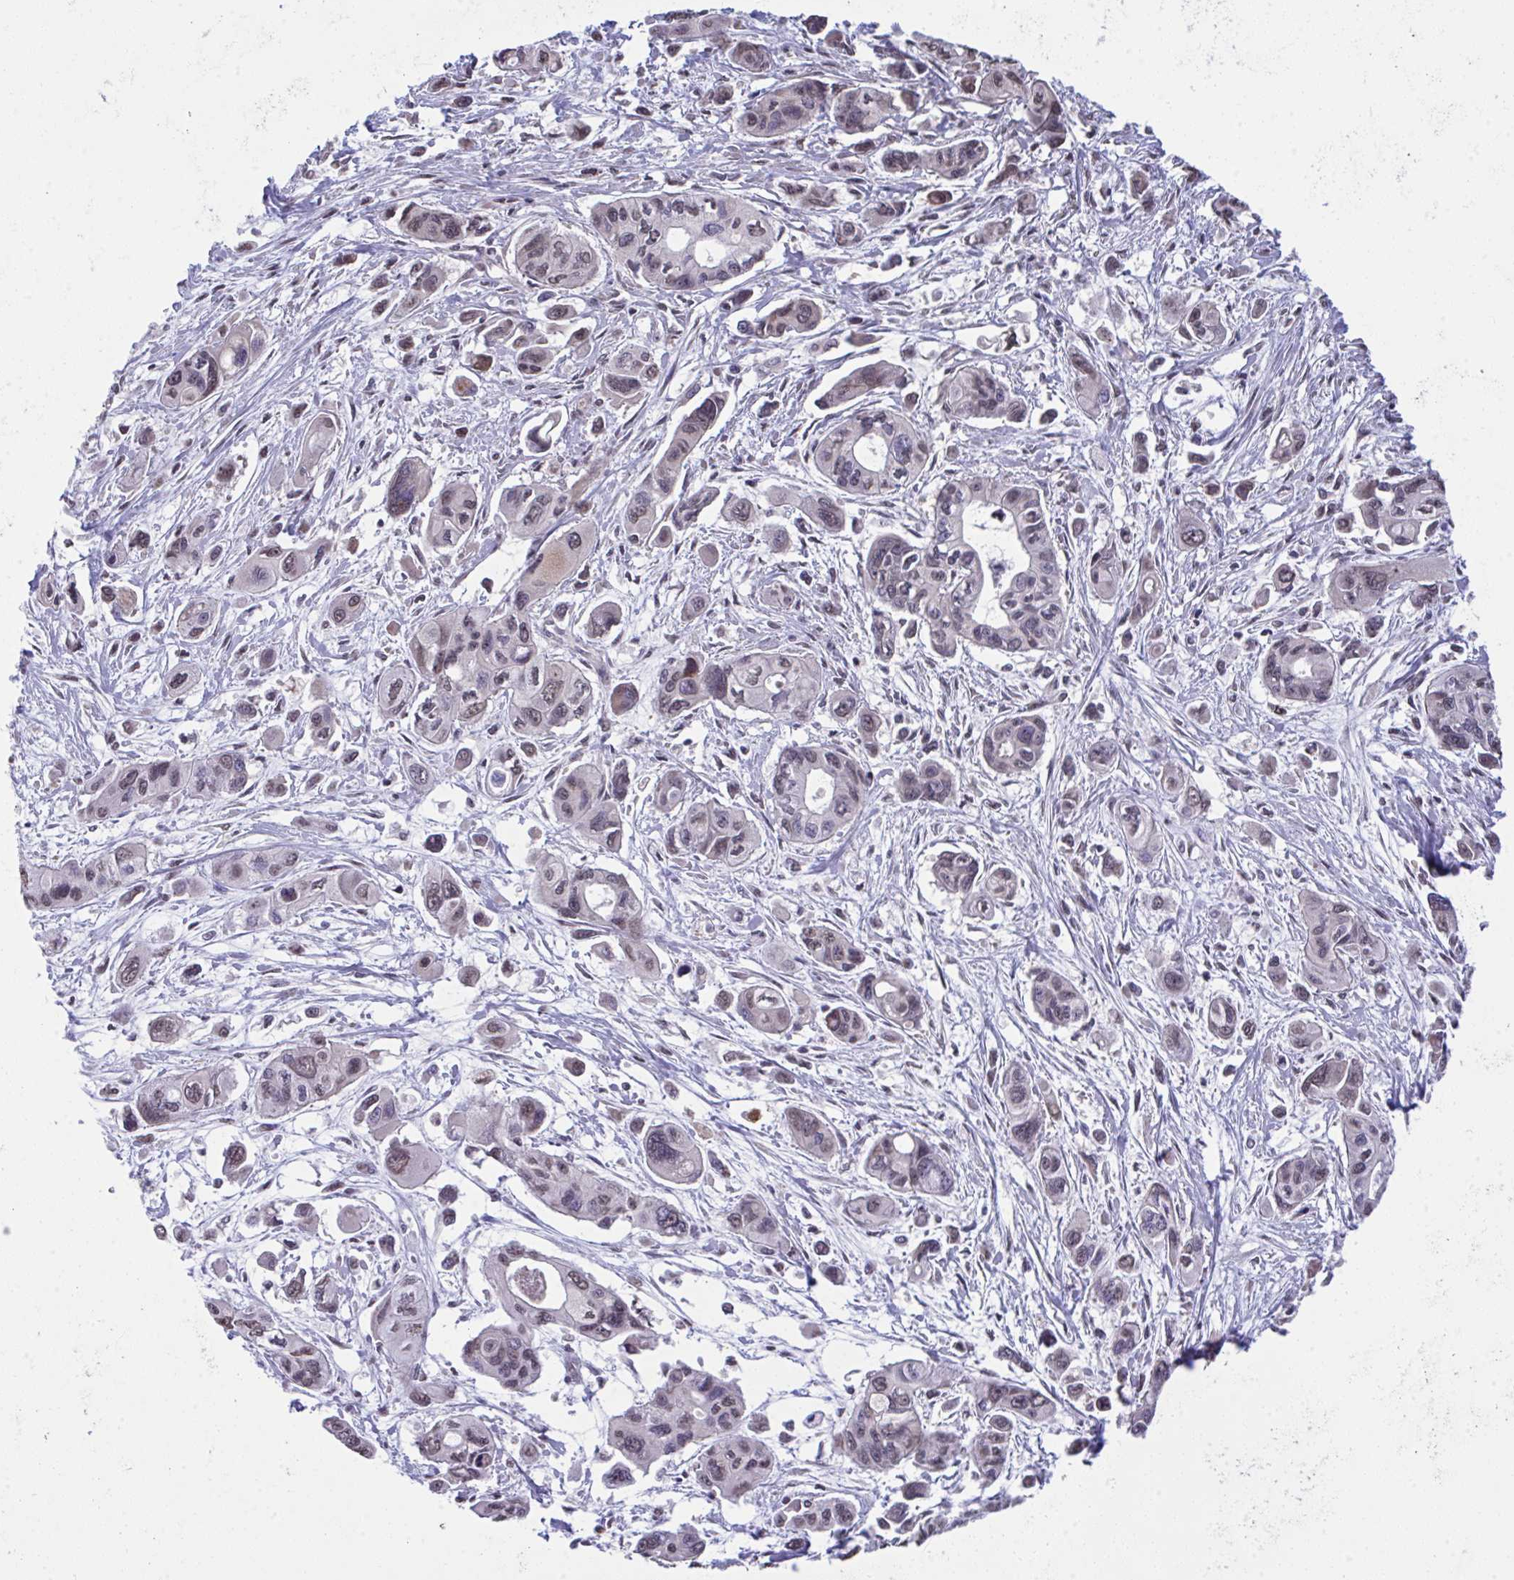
{"staining": {"intensity": "moderate", "quantity": "<25%", "location": "cytoplasmic/membranous,nuclear"}, "tissue": "pancreatic cancer", "cell_type": "Tumor cells", "image_type": "cancer", "snomed": [{"axis": "morphology", "description": "Adenocarcinoma, NOS"}, {"axis": "topography", "description": "Pancreas"}], "caption": "Protein staining exhibits moderate cytoplasmic/membranous and nuclear positivity in approximately <25% of tumor cells in pancreatic adenocarcinoma. (Stains: DAB in brown, nuclei in blue, Microscopy: brightfield microscopy at high magnification).", "gene": "C9orf64", "patient": {"sex": "female", "age": 47}}